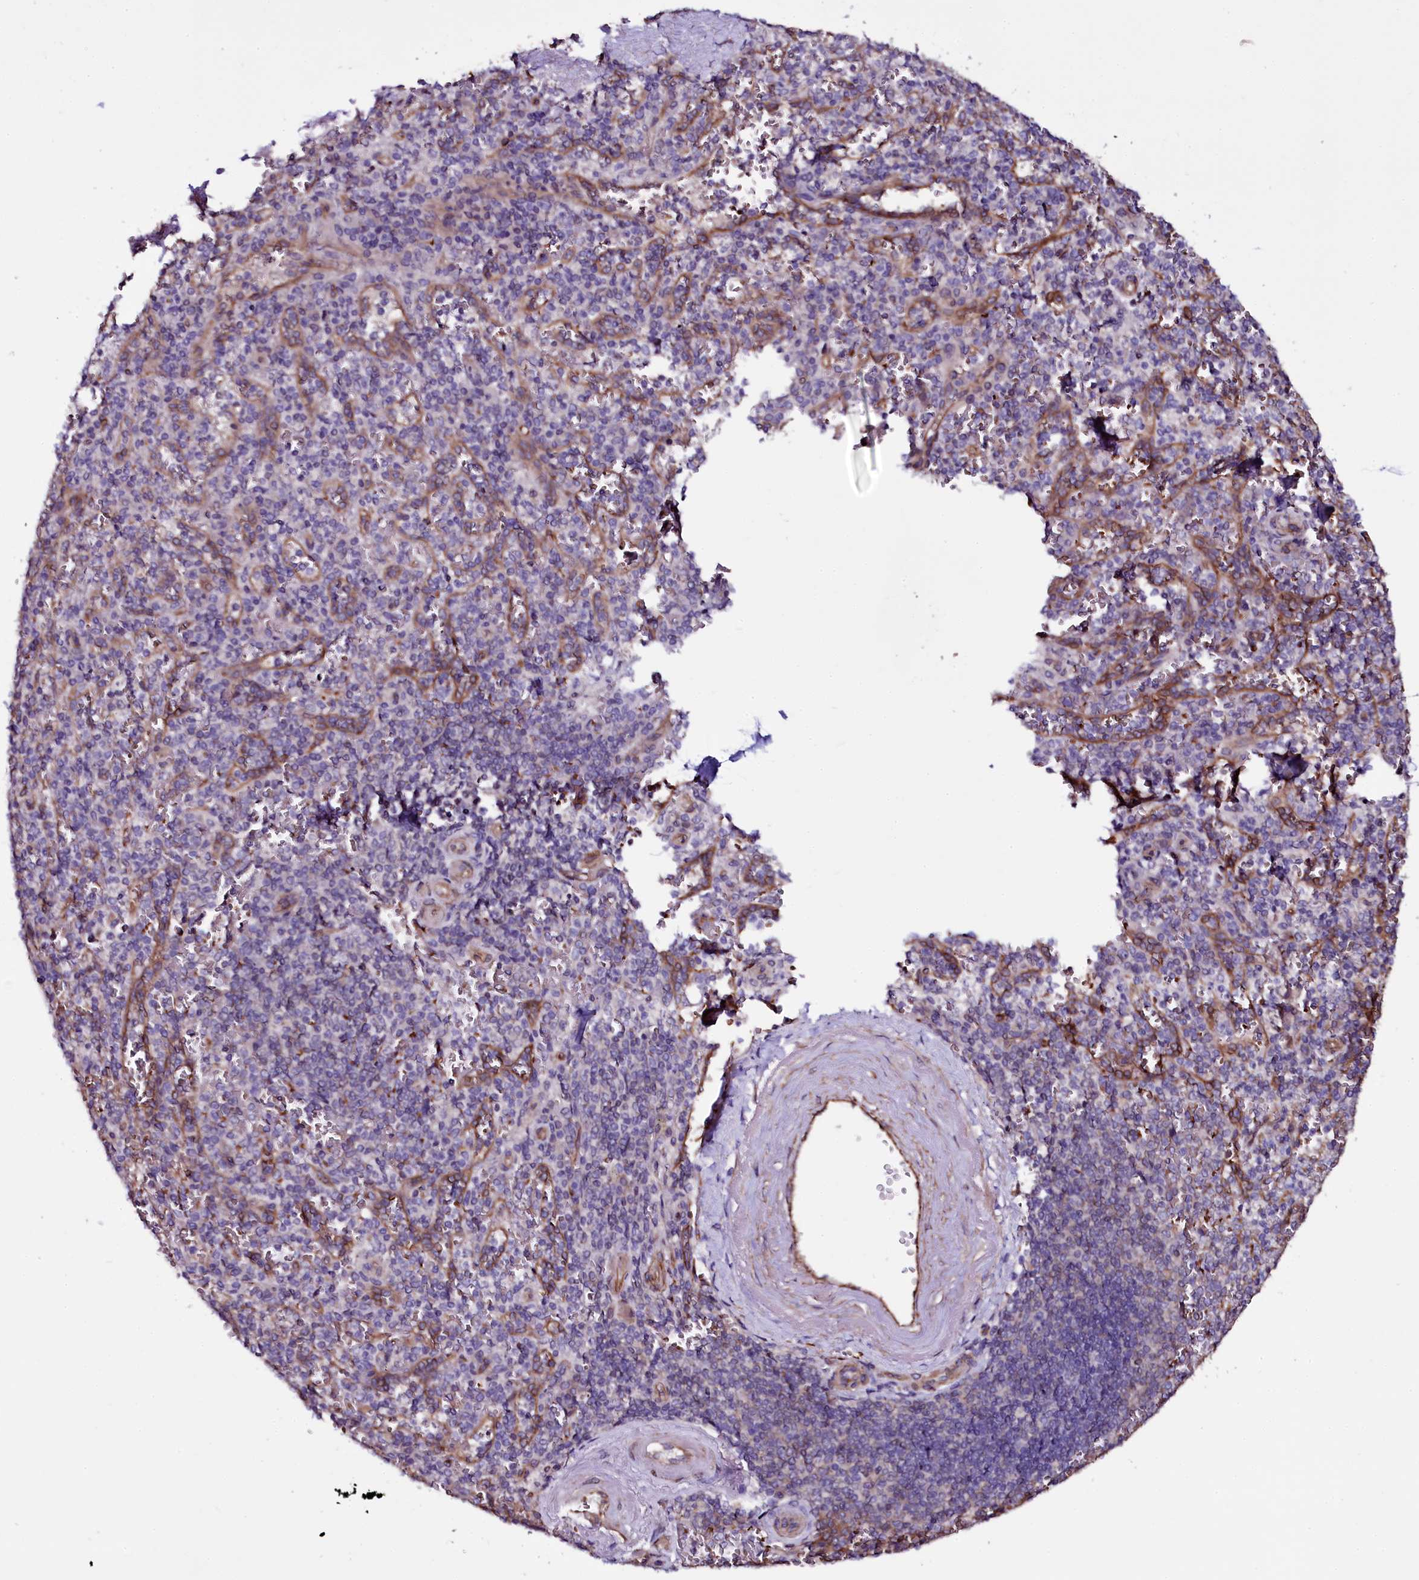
{"staining": {"intensity": "negative", "quantity": "none", "location": "none"}, "tissue": "spleen", "cell_type": "Cells in red pulp", "image_type": "normal", "snomed": [{"axis": "morphology", "description": "Normal tissue, NOS"}, {"axis": "topography", "description": "Spleen"}], "caption": "A high-resolution micrograph shows immunohistochemistry (IHC) staining of normal spleen, which shows no significant positivity in cells in red pulp. (DAB (3,3'-diaminobenzidine) IHC, high magnification).", "gene": "MEX3C", "patient": {"sex": "male", "age": 82}}